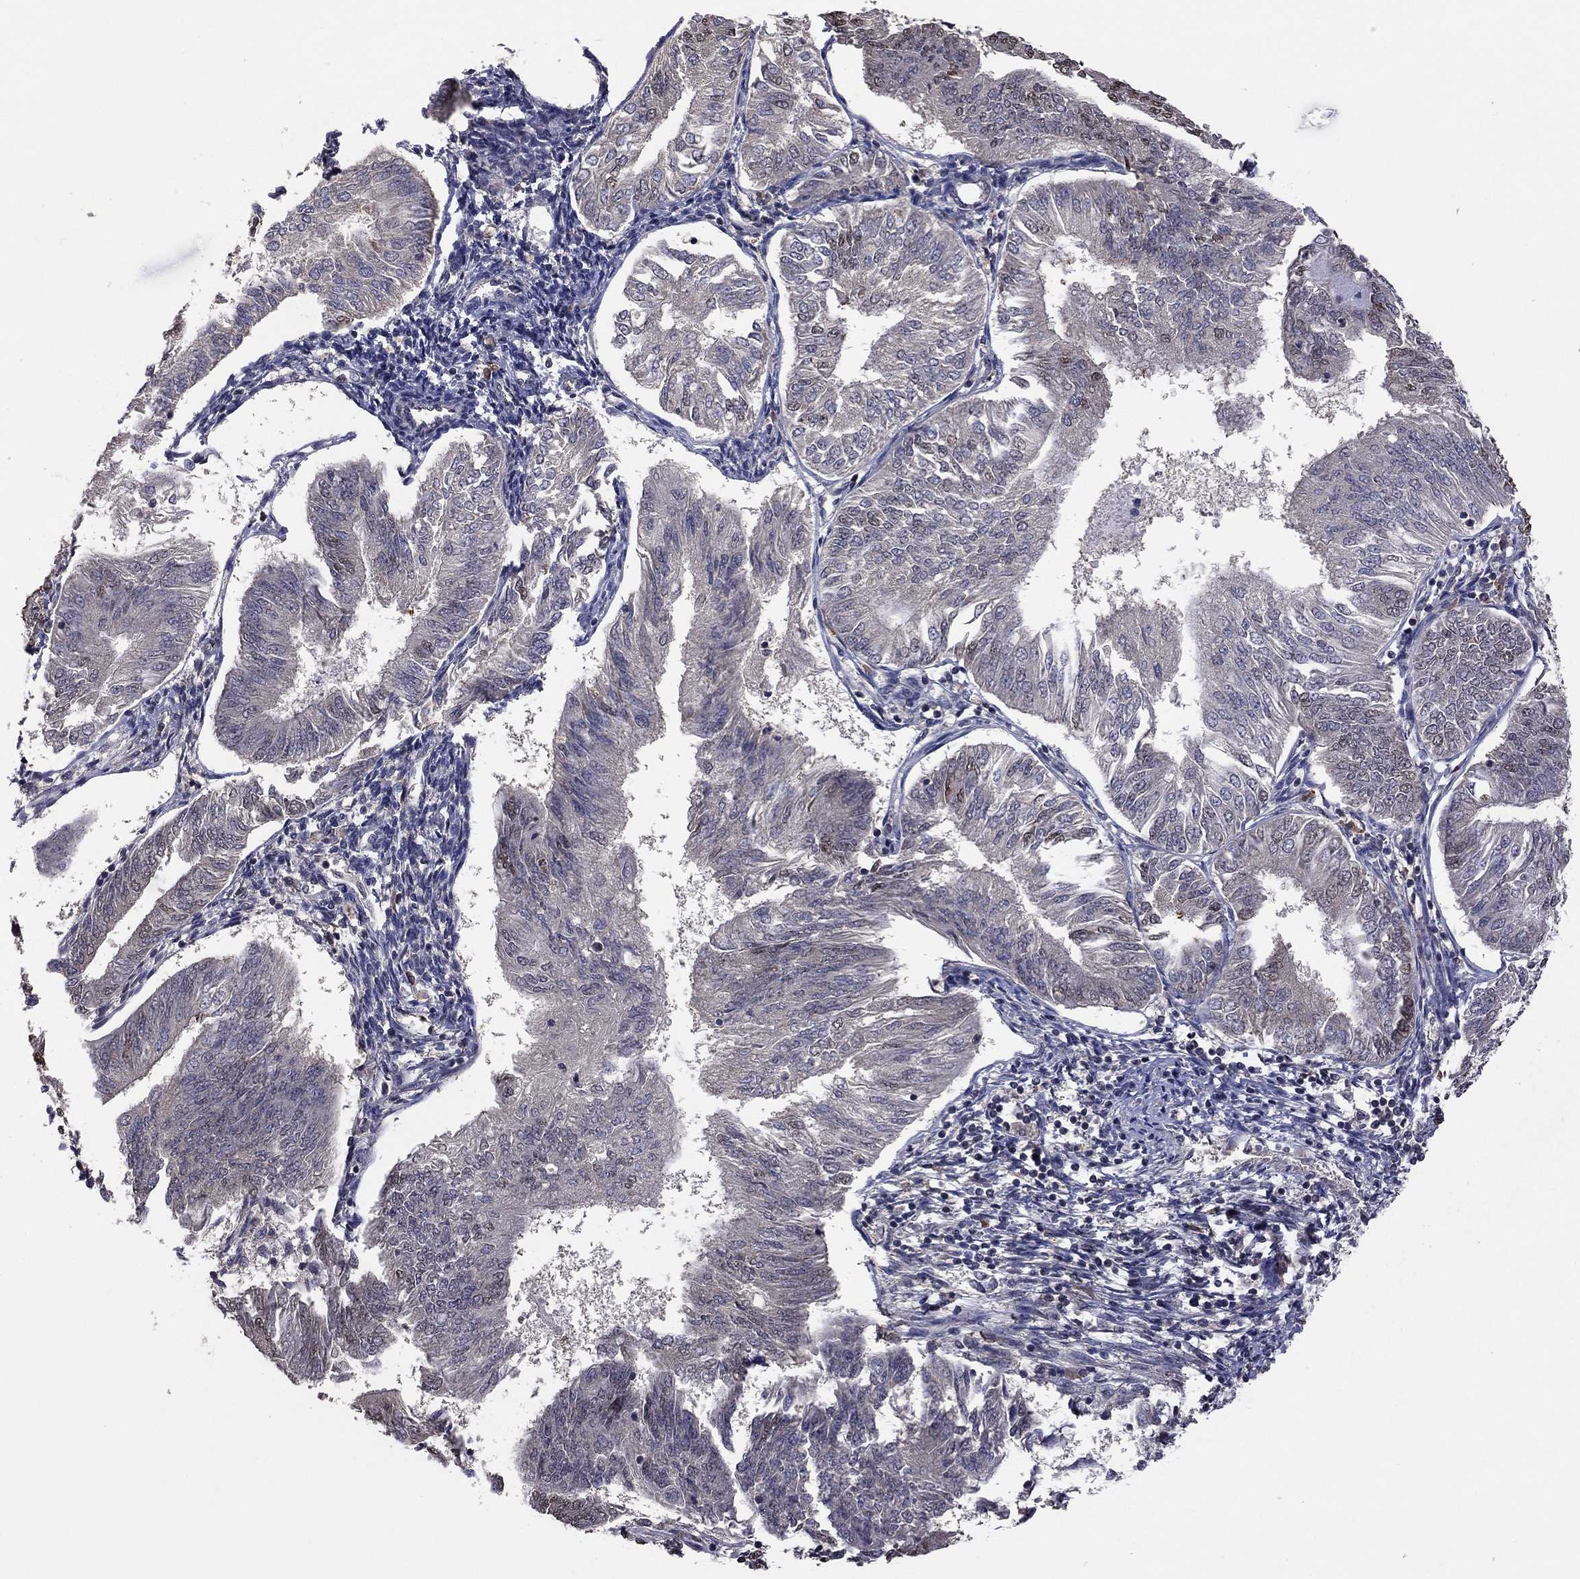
{"staining": {"intensity": "negative", "quantity": "none", "location": "none"}, "tissue": "endometrial cancer", "cell_type": "Tumor cells", "image_type": "cancer", "snomed": [{"axis": "morphology", "description": "Adenocarcinoma, NOS"}, {"axis": "topography", "description": "Endometrium"}], "caption": "Adenocarcinoma (endometrial) was stained to show a protein in brown. There is no significant staining in tumor cells. The staining is performed using DAB brown chromogen with nuclei counter-stained in using hematoxylin.", "gene": "TSNARE1", "patient": {"sex": "female", "age": 58}}